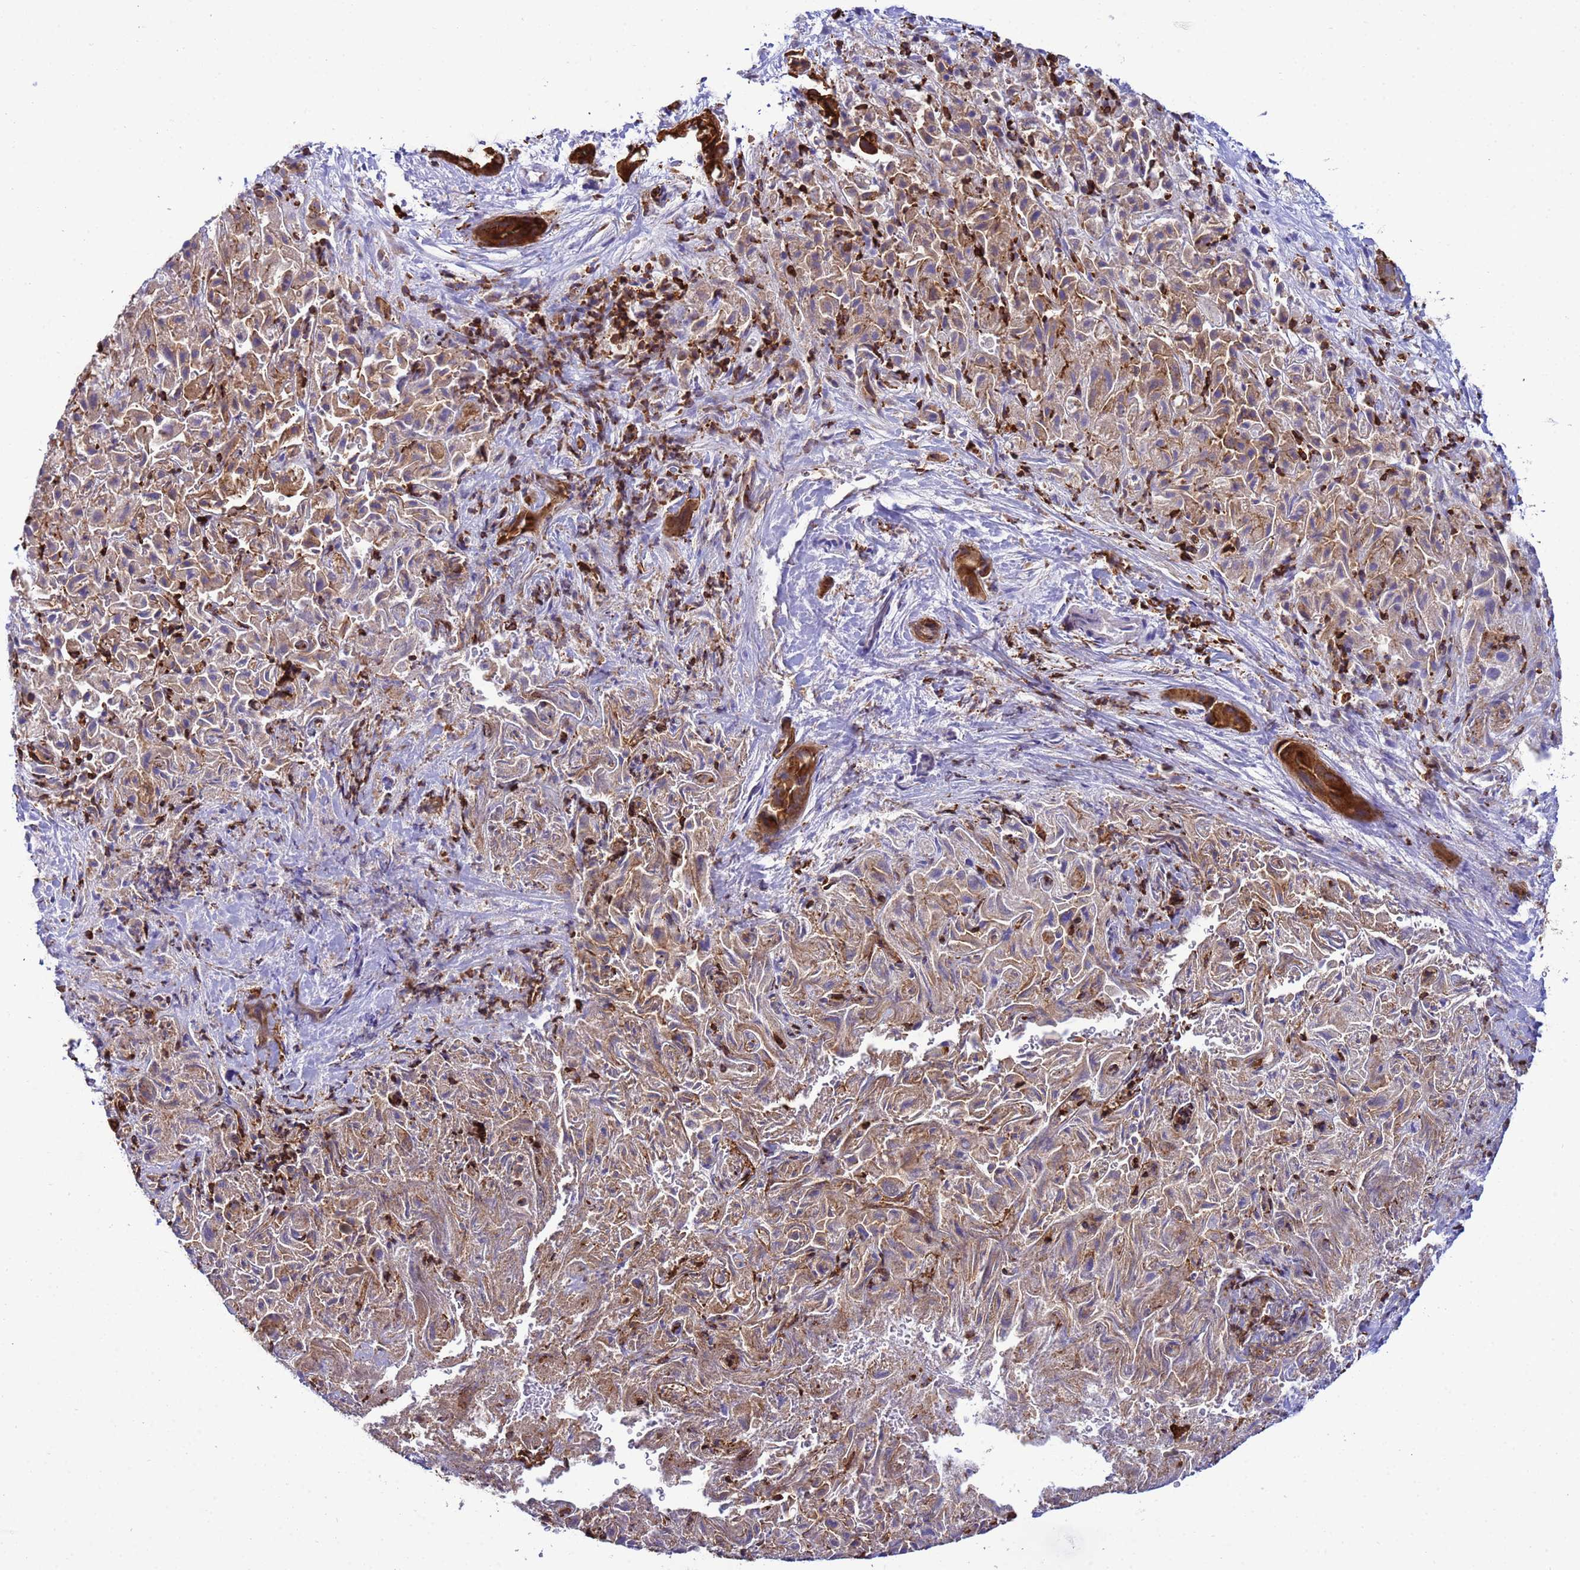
{"staining": {"intensity": "strong", "quantity": ">75%", "location": "cytoplasmic/membranous"}, "tissue": "liver cancer", "cell_type": "Tumor cells", "image_type": "cancer", "snomed": [{"axis": "morphology", "description": "Cholangiocarcinoma"}, {"axis": "topography", "description": "Liver"}], "caption": "Protein staining demonstrates strong cytoplasmic/membranous expression in about >75% of tumor cells in liver cancer (cholangiocarcinoma). (DAB (3,3'-diaminobenzidine) = brown stain, brightfield microscopy at high magnification).", "gene": "EZR", "patient": {"sex": "female", "age": 52}}